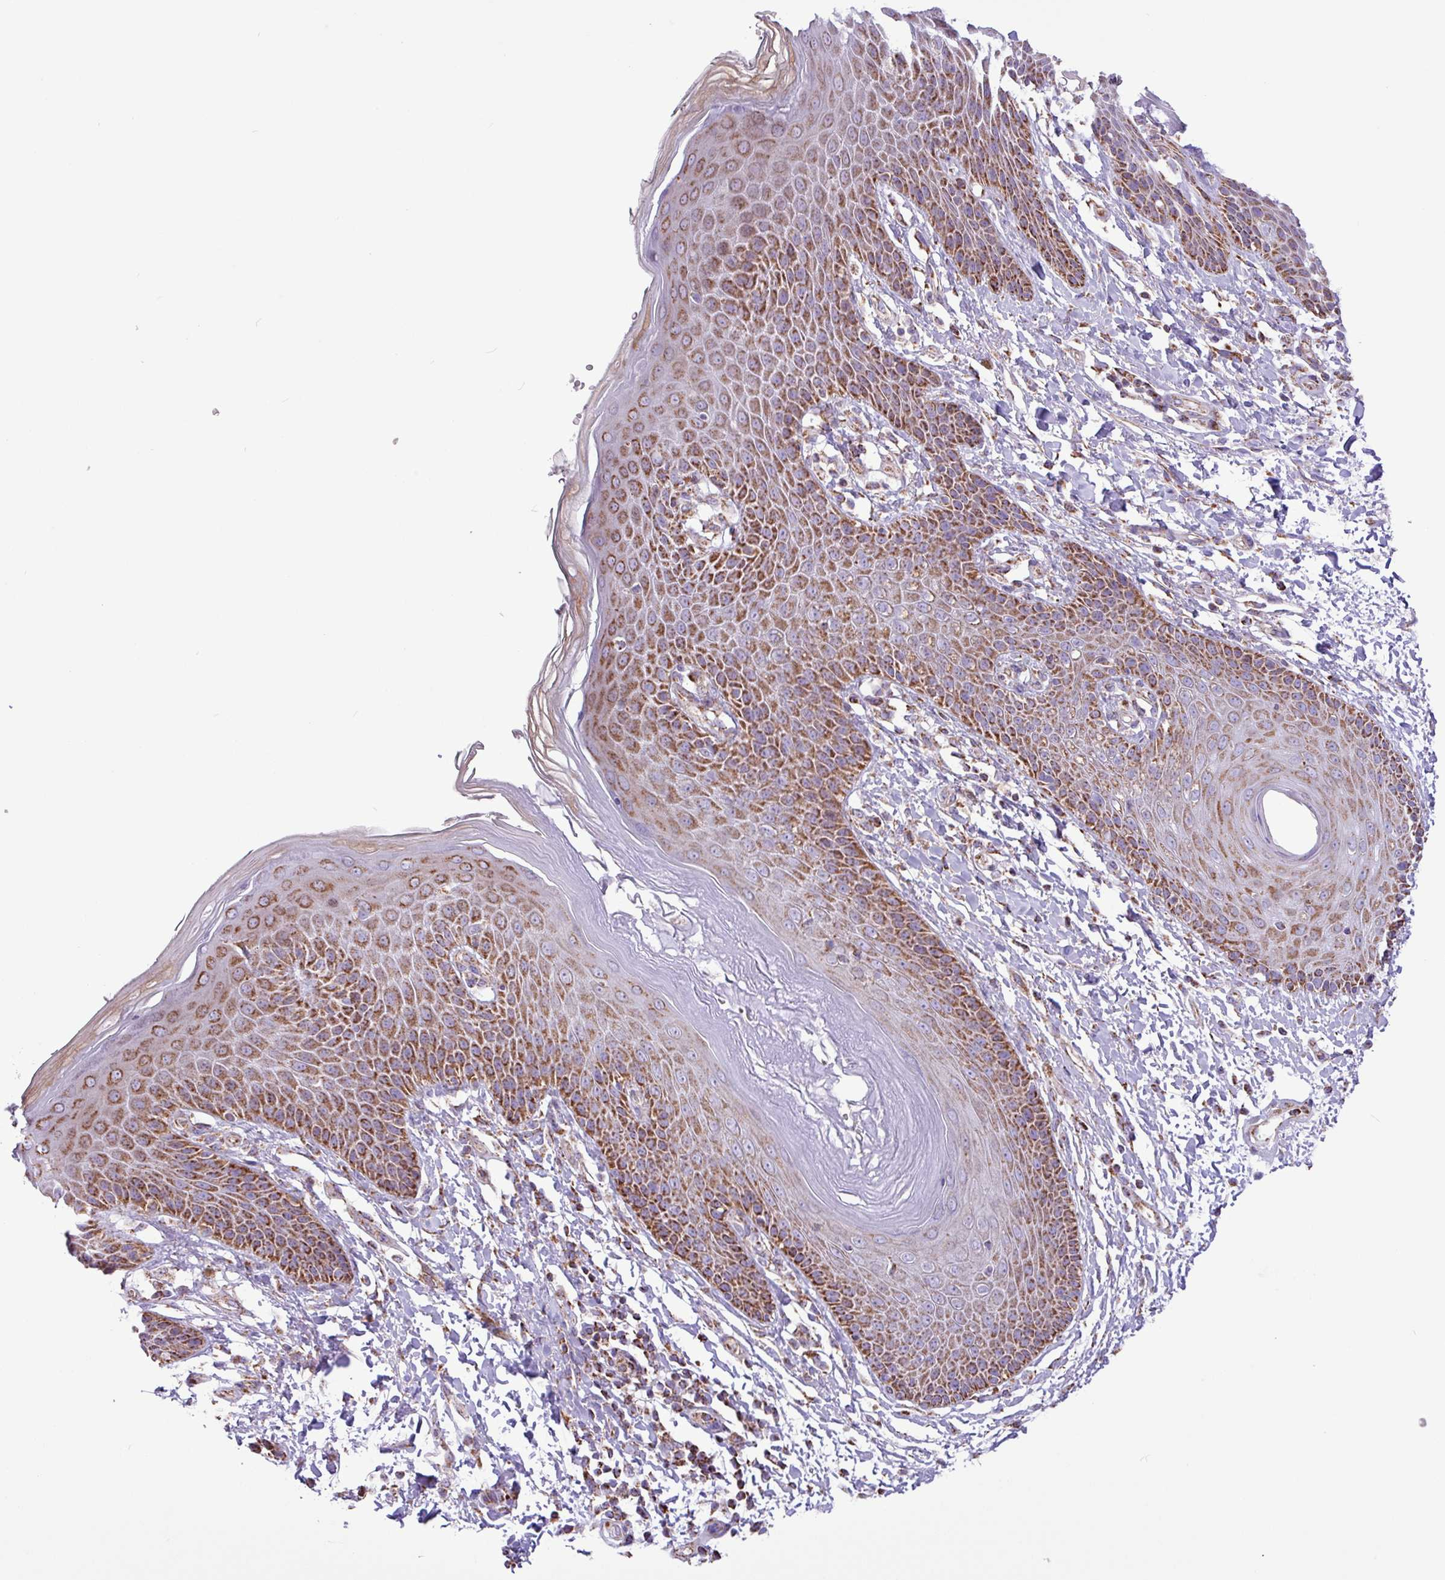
{"staining": {"intensity": "moderate", "quantity": ">75%", "location": "cytoplasmic/membranous"}, "tissue": "skin", "cell_type": "Epidermal cells", "image_type": "normal", "snomed": [{"axis": "morphology", "description": "Normal tissue, NOS"}, {"axis": "topography", "description": "Peripheral nerve tissue"}], "caption": "Immunohistochemical staining of benign skin reveals moderate cytoplasmic/membranous protein expression in about >75% of epidermal cells. Using DAB (3,3'-diaminobenzidine) (brown) and hematoxylin (blue) stains, captured at high magnification using brightfield microscopy.", "gene": "RTL3", "patient": {"sex": "male", "age": 51}}